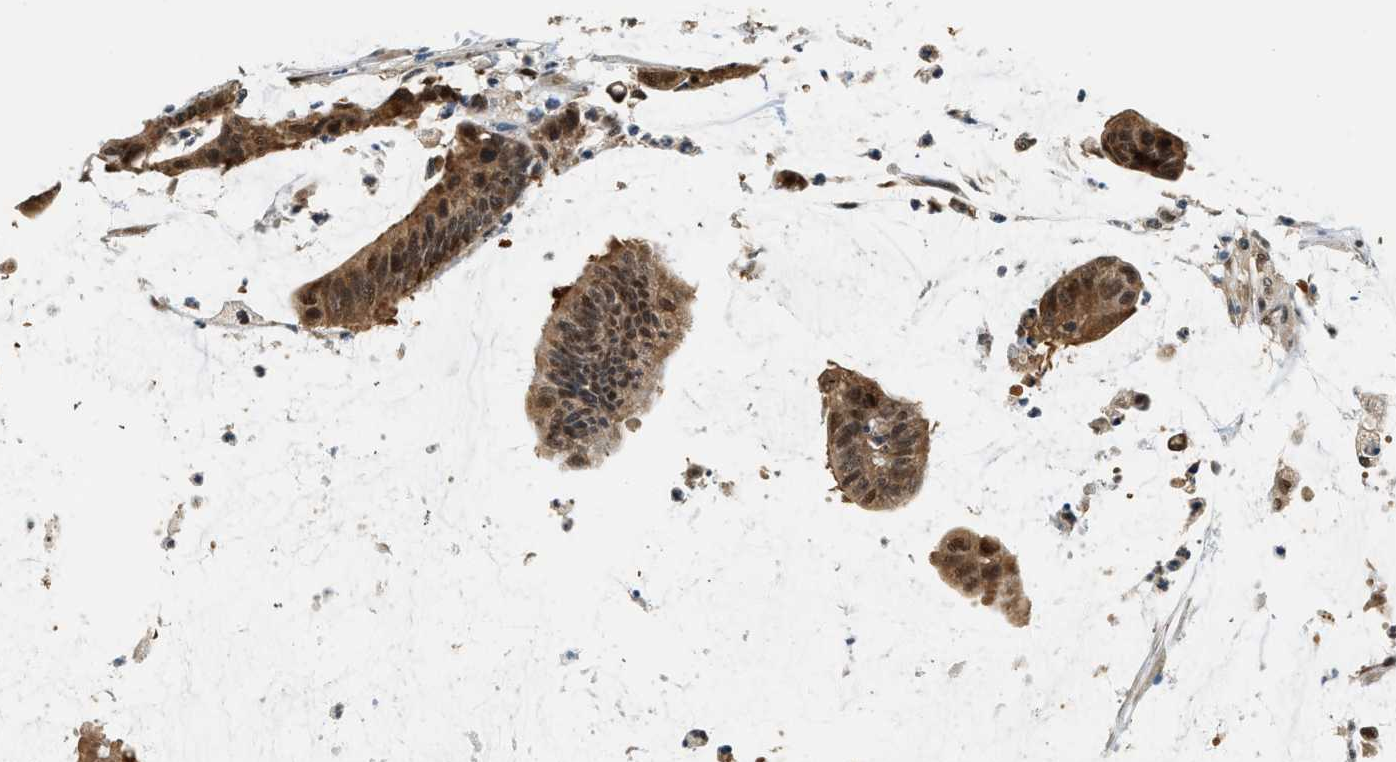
{"staining": {"intensity": "moderate", "quantity": ">75%", "location": "cytoplasmic/membranous,nuclear"}, "tissue": "colorectal cancer", "cell_type": "Tumor cells", "image_type": "cancer", "snomed": [{"axis": "morphology", "description": "Adenocarcinoma, NOS"}, {"axis": "topography", "description": "Rectum"}], "caption": "A micrograph of human colorectal cancer (adenocarcinoma) stained for a protein reveals moderate cytoplasmic/membranous and nuclear brown staining in tumor cells. The staining is performed using DAB (3,3'-diaminobenzidine) brown chromogen to label protein expression. The nuclei are counter-stained blue using hematoxylin.", "gene": "PSMD3", "patient": {"sex": "female", "age": 66}}